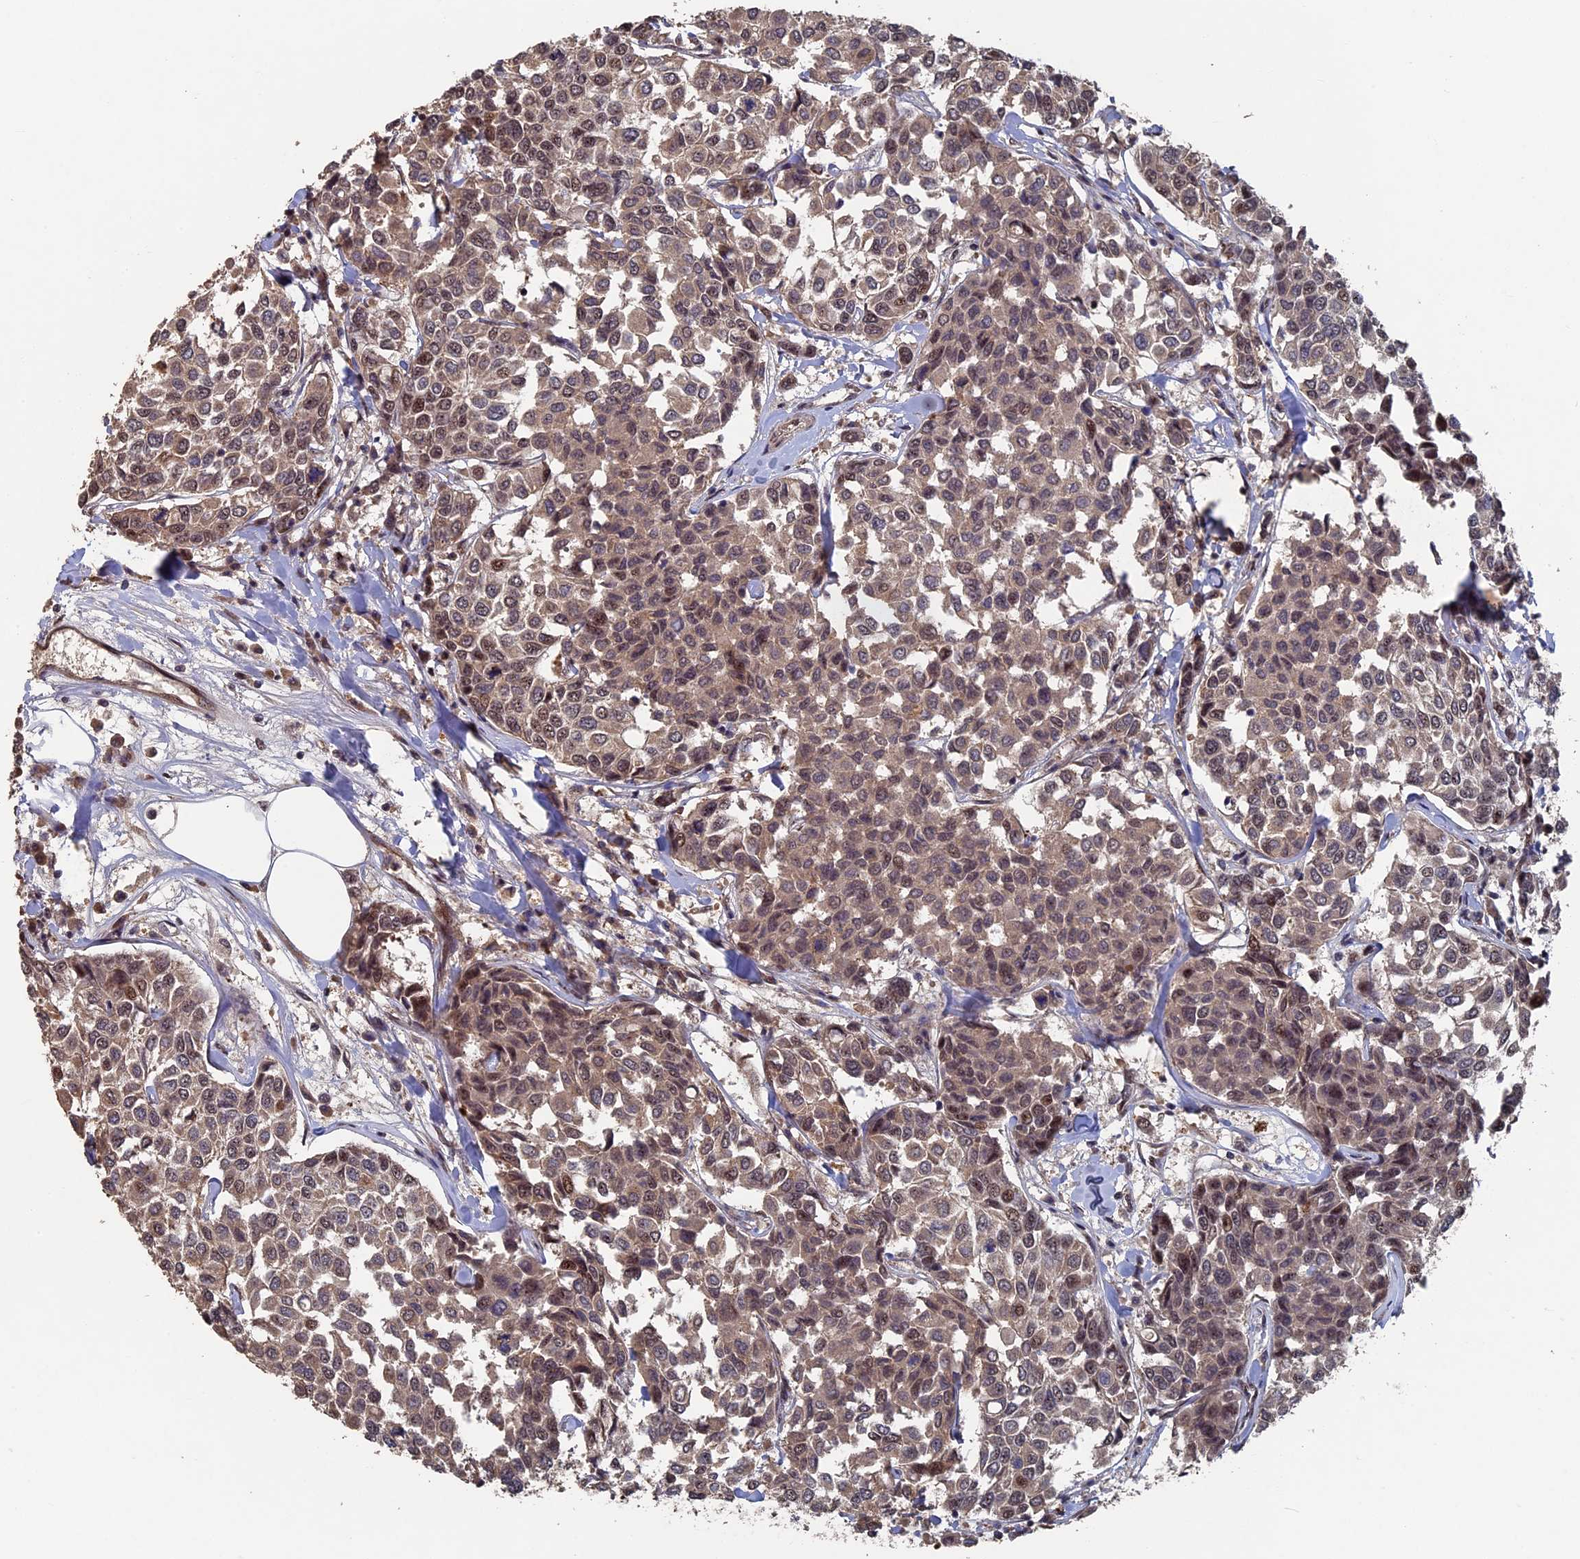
{"staining": {"intensity": "moderate", "quantity": ">75%", "location": "cytoplasmic/membranous,nuclear"}, "tissue": "breast cancer", "cell_type": "Tumor cells", "image_type": "cancer", "snomed": [{"axis": "morphology", "description": "Duct carcinoma"}, {"axis": "topography", "description": "Breast"}], "caption": "Protein staining demonstrates moderate cytoplasmic/membranous and nuclear expression in about >75% of tumor cells in infiltrating ductal carcinoma (breast). The protein is stained brown, and the nuclei are stained in blue (DAB IHC with brightfield microscopy, high magnification).", "gene": "KIAA1328", "patient": {"sex": "female", "age": 55}}